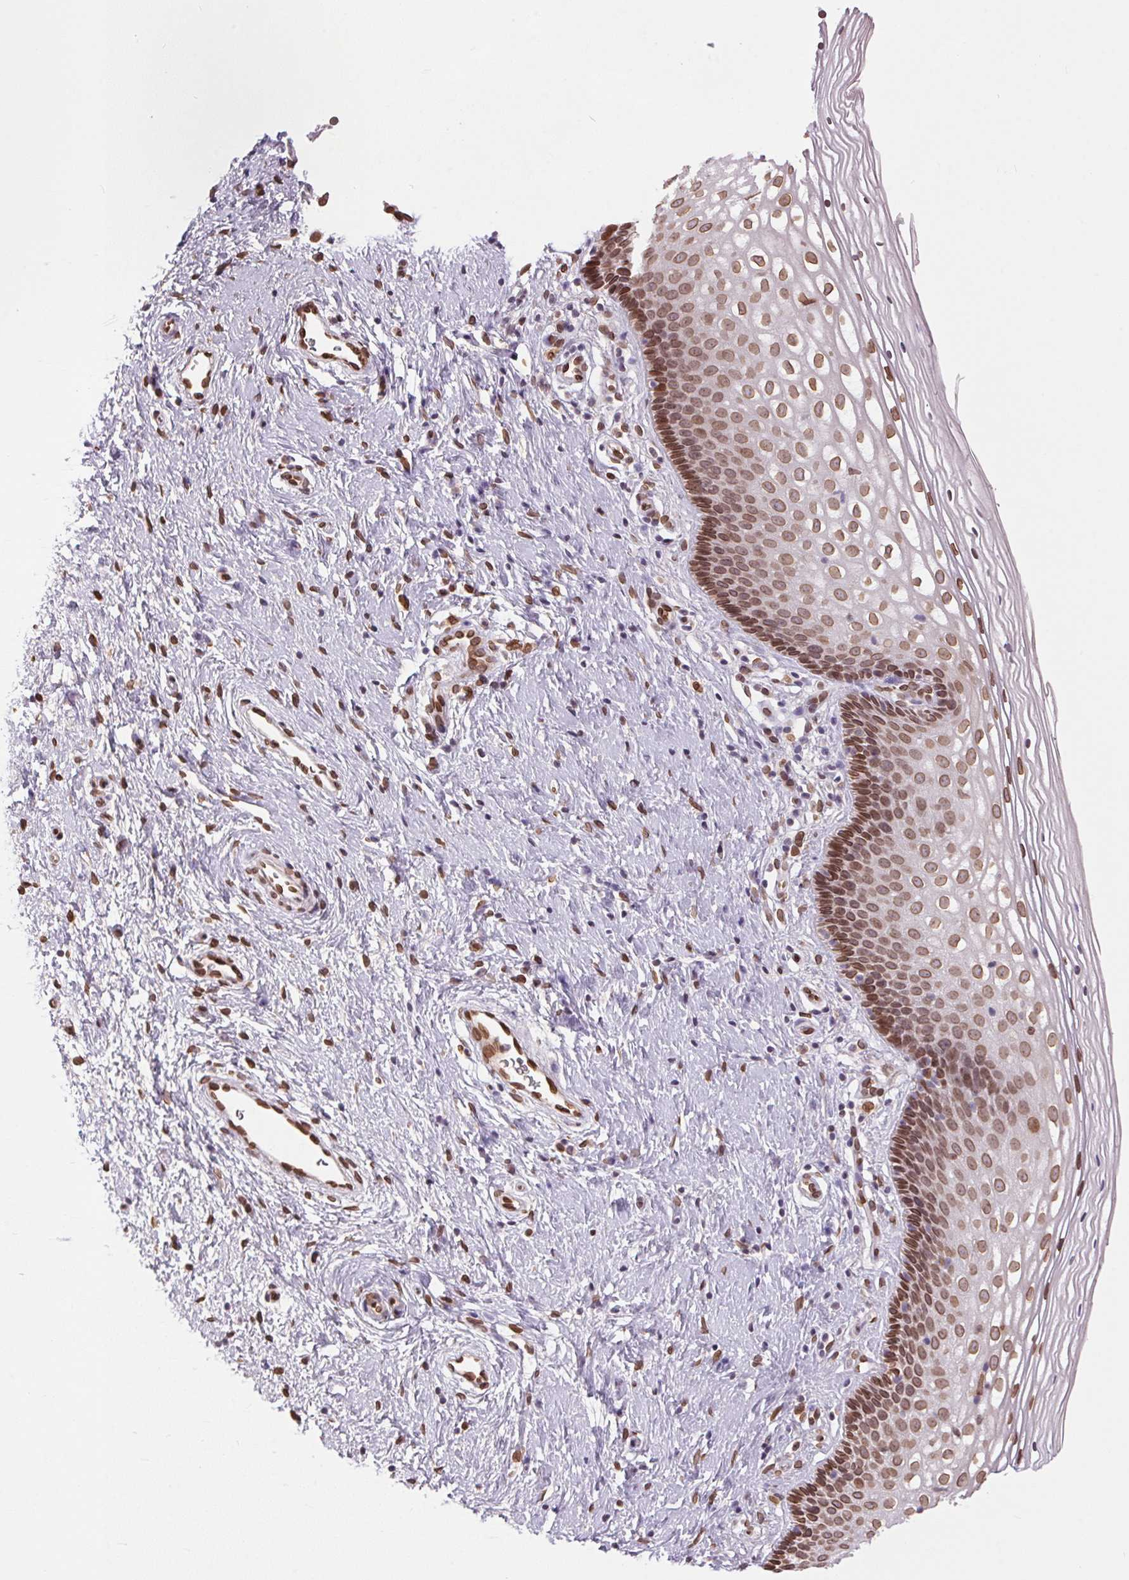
{"staining": {"intensity": "moderate", "quantity": ">75%", "location": "nuclear"}, "tissue": "cervix", "cell_type": "Glandular cells", "image_type": "normal", "snomed": [{"axis": "morphology", "description": "Normal tissue, NOS"}, {"axis": "topography", "description": "Cervix"}], "caption": "High-power microscopy captured an IHC photomicrograph of normal cervix, revealing moderate nuclear positivity in approximately >75% of glandular cells.", "gene": "TMEM175", "patient": {"sex": "female", "age": 34}}